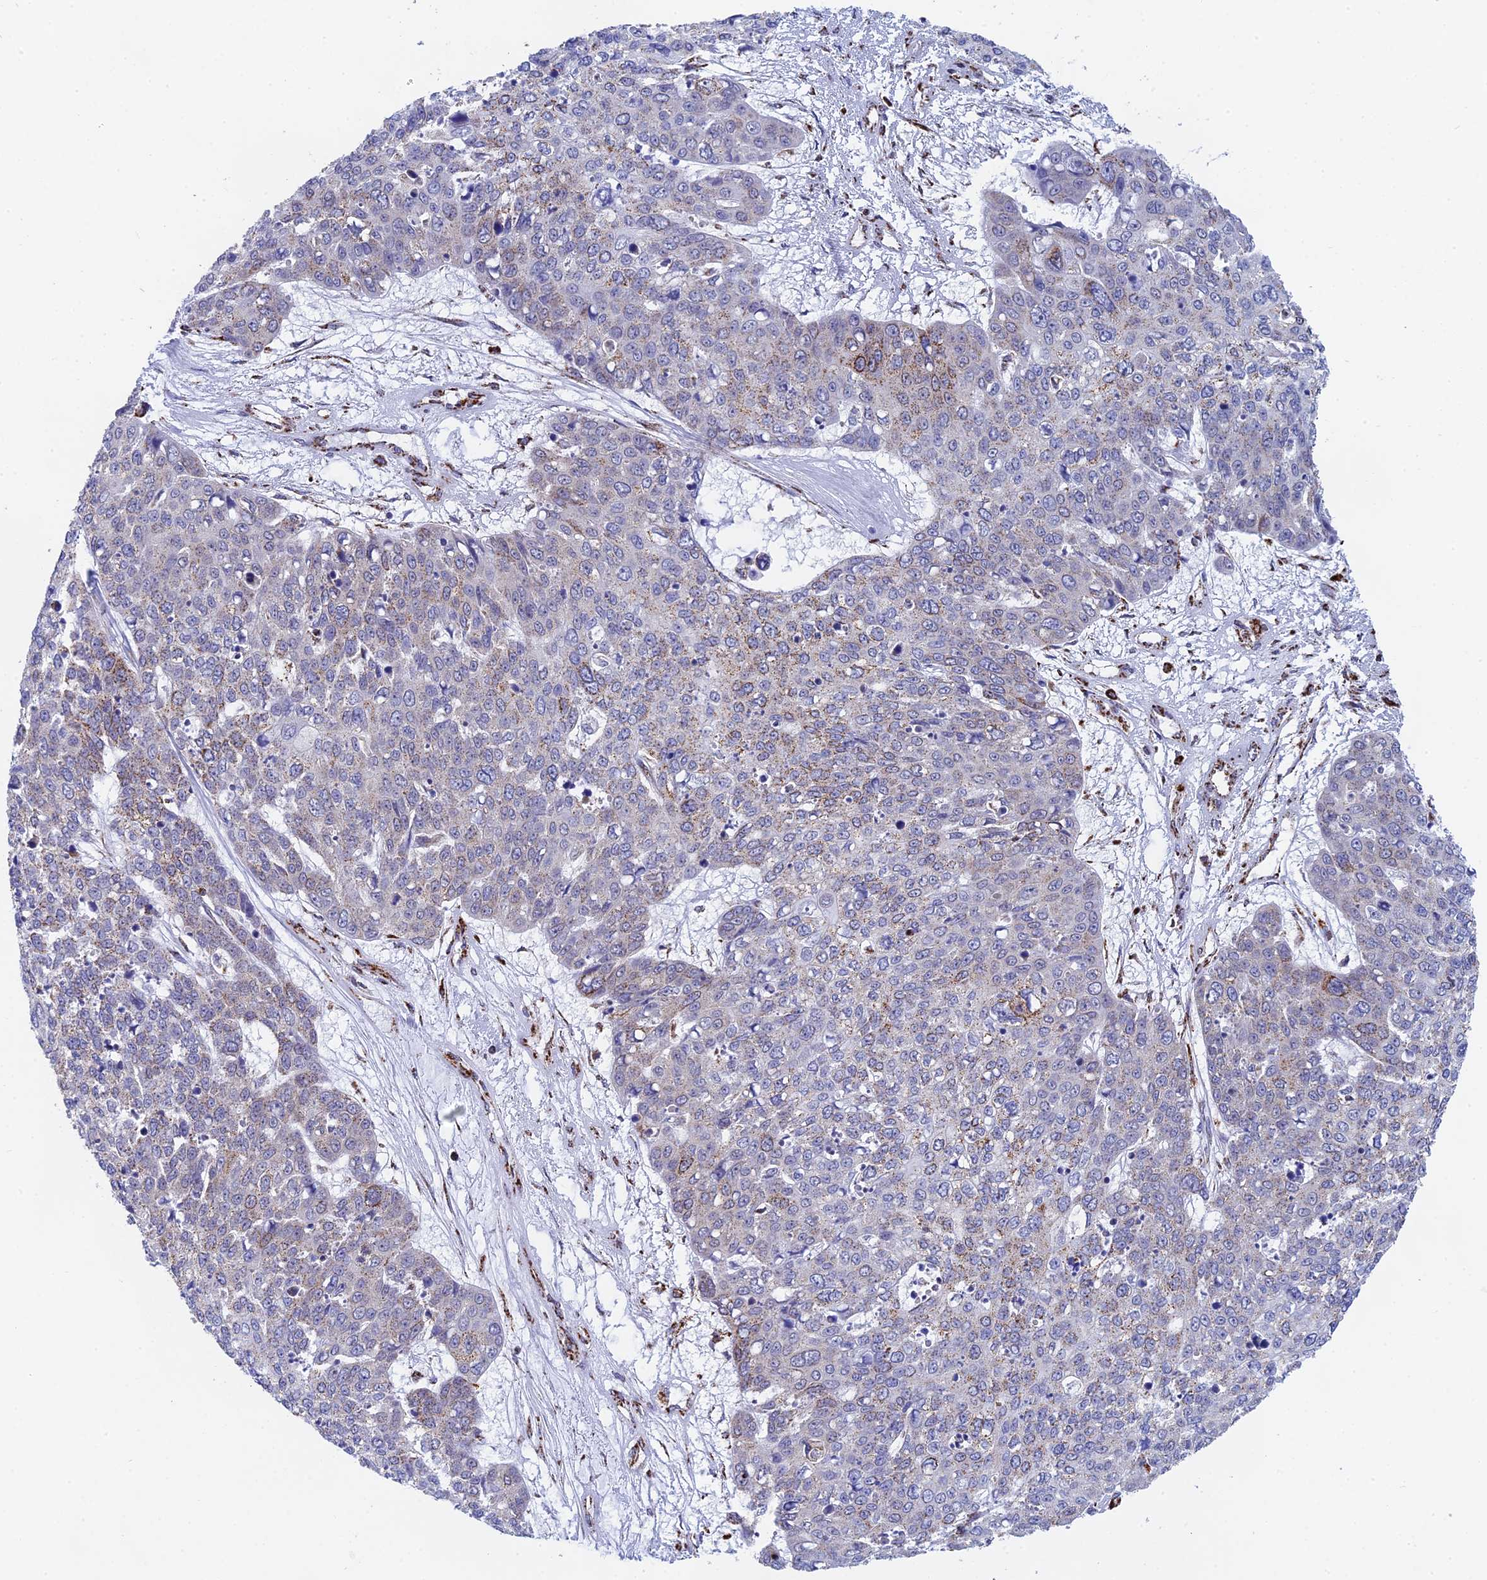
{"staining": {"intensity": "moderate", "quantity": "<25%", "location": "cytoplasmic/membranous"}, "tissue": "skin cancer", "cell_type": "Tumor cells", "image_type": "cancer", "snomed": [{"axis": "morphology", "description": "Squamous cell carcinoma, NOS"}, {"axis": "topography", "description": "Skin"}], "caption": "Immunohistochemical staining of human skin cancer exhibits moderate cytoplasmic/membranous protein staining in about <25% of tumor cells. Using DAB (brown) and hematoxylin (blue) stains, captured at high magnification using brightfield microscopy.", "gene": "CDC16", "patient": {"sex": "male", "age": 71}}